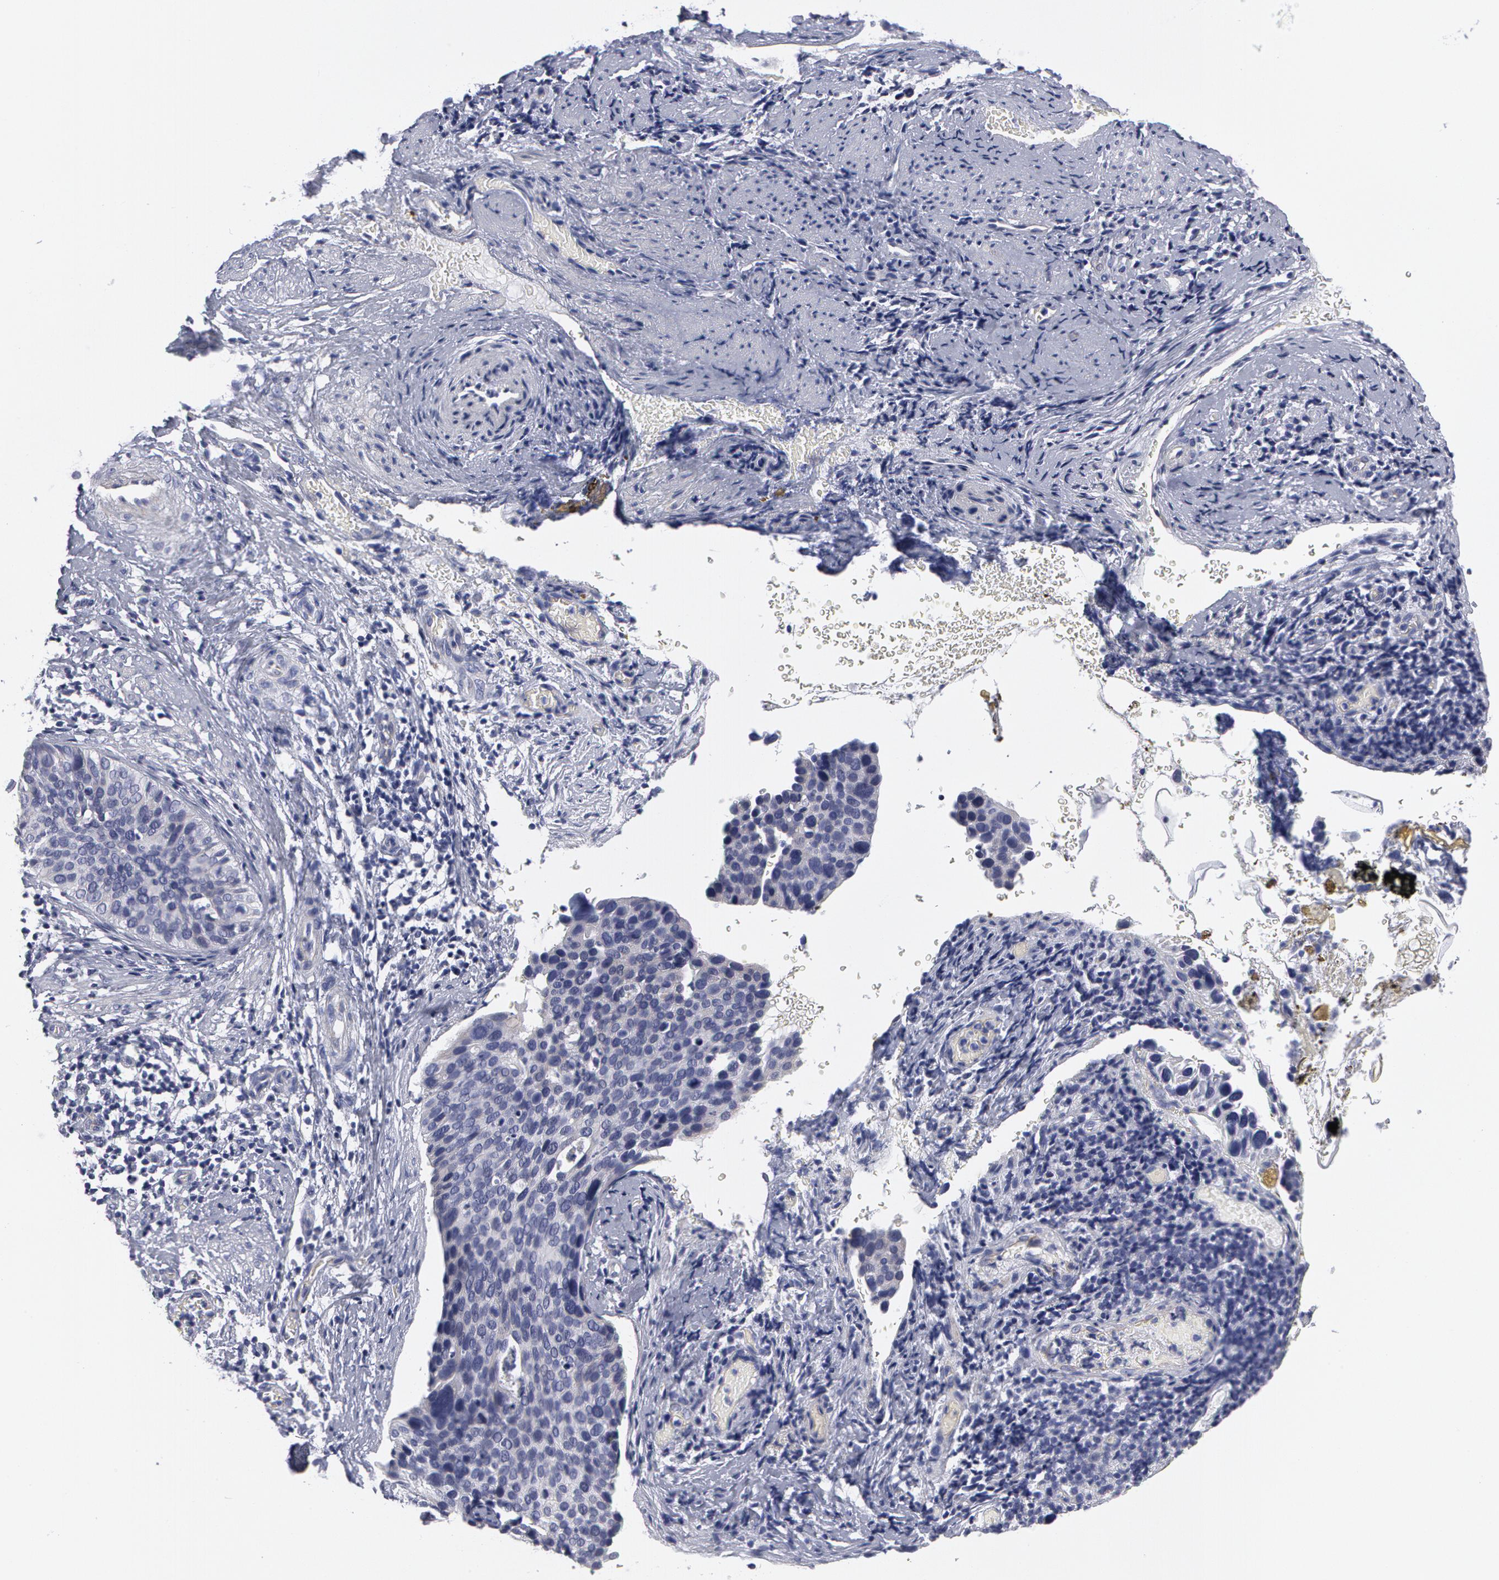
{"staining": {"intensity": "negative", "quantity": "none", "location": "none"}, "tissue": "cervical cancer", "cell_type": "Tumor cells", "image_type": "cancer", "snomed": [{"axis": "morphology", "description": "Squamous cell carcinoma, NOS"}, {"axis": "topography", "description": "Cervix"}], "caption": "This is an IHC photomicrograph of human cervical cancer (squamous cell carcinoma). There is no positivity in tumor cells.", "gene": "SMC1B", "patient": {"sex": "female", "age": 31}}